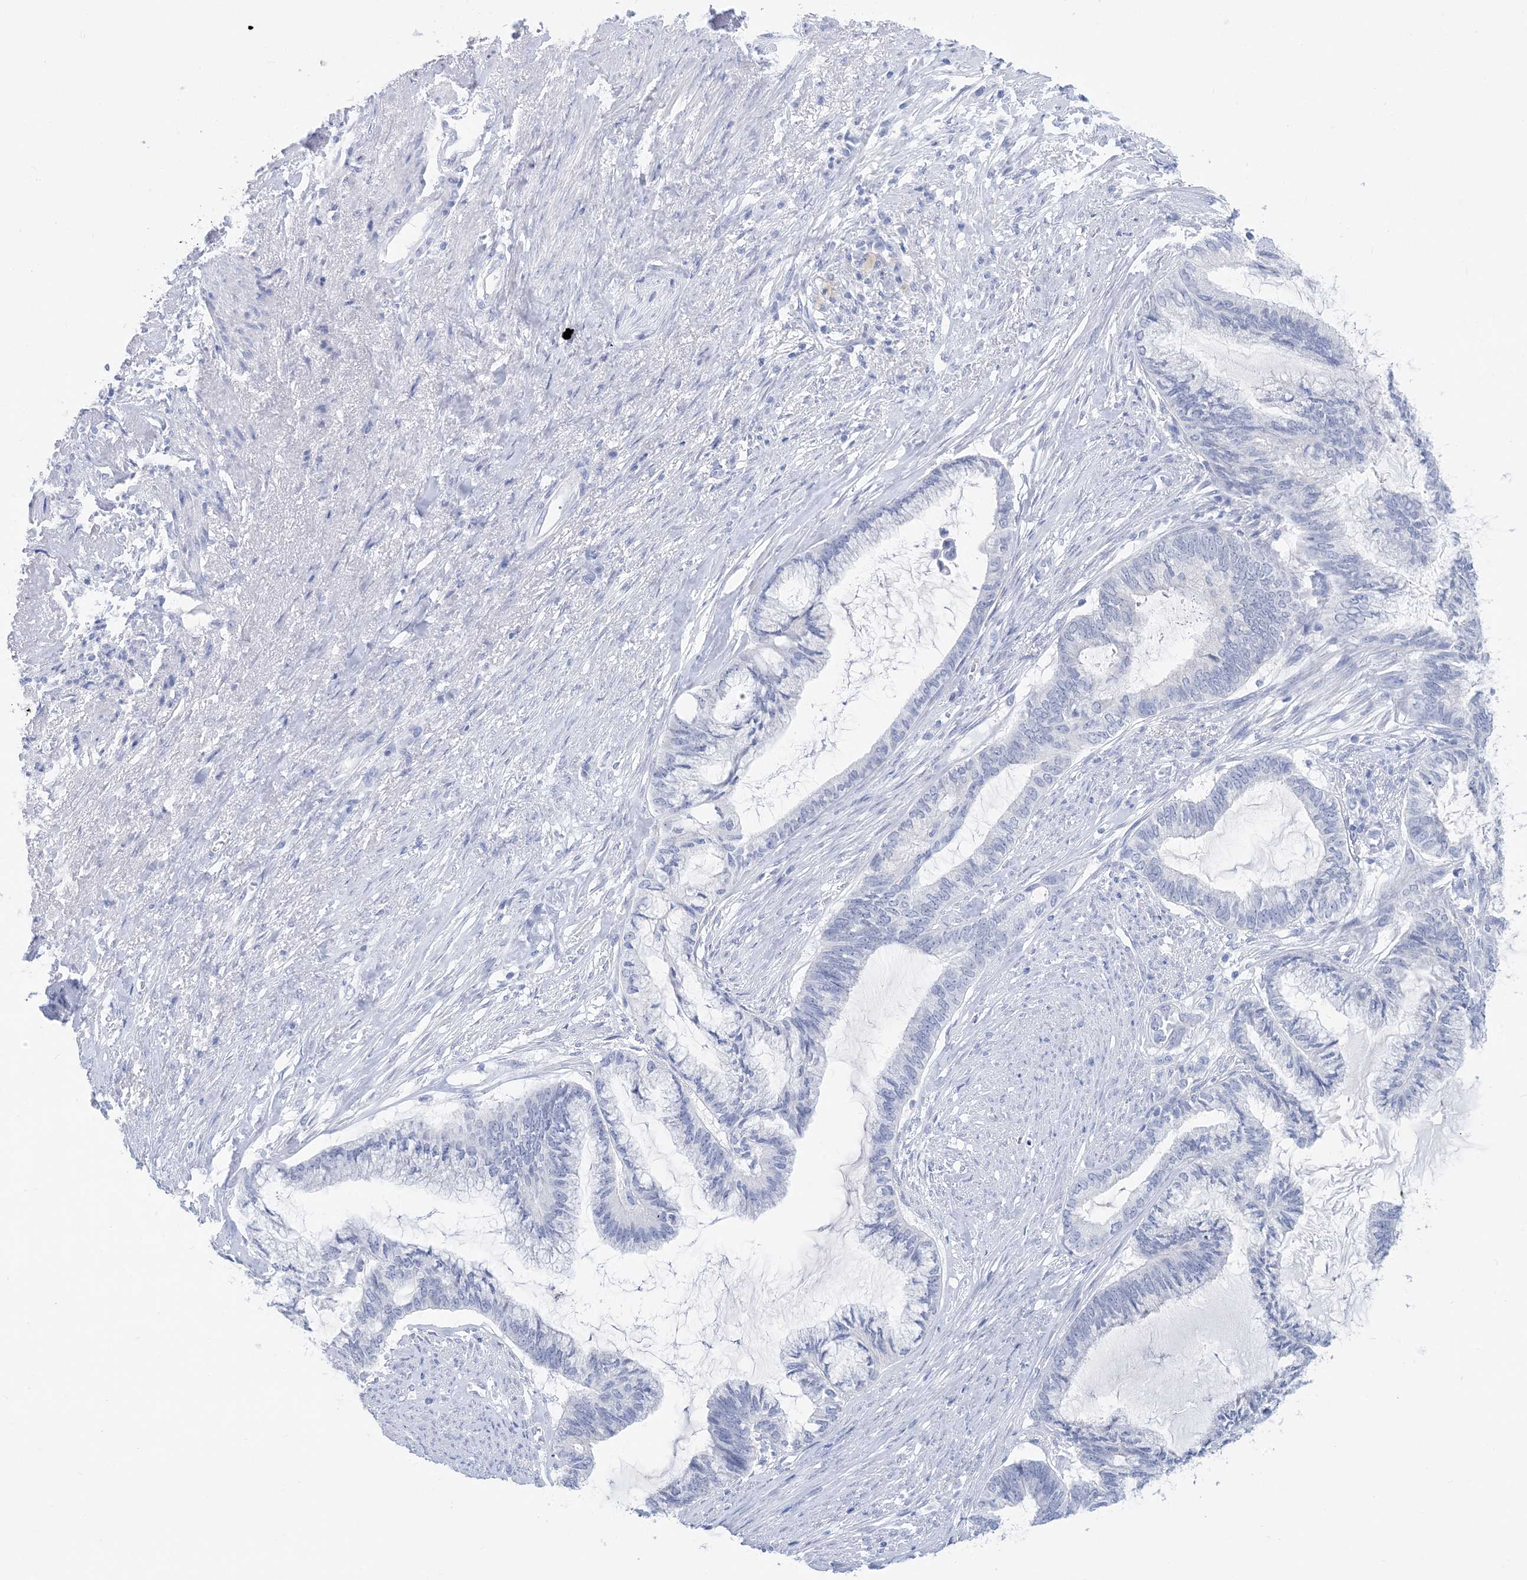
{"staining": {"intensity": "negative", "quantity": "none", "location": "none"}, "tissue": "endometrial cancer", "cell_type": "Tumor cells", "image_type": "cancer", "snomed": [{"axis": "morphology", "description": "Adenocarcinoma, NOS"}, {"axis": "topography", "description": "Endometrium"}], "caption": "Immunohistochemical staining of human endometrial cancer reveals no significant expression in tumor cells. (IHC, brightfield microscopy, high magnification).", "gene": "SH3YL1", "patient": {"sex": "female", "age": 86}}